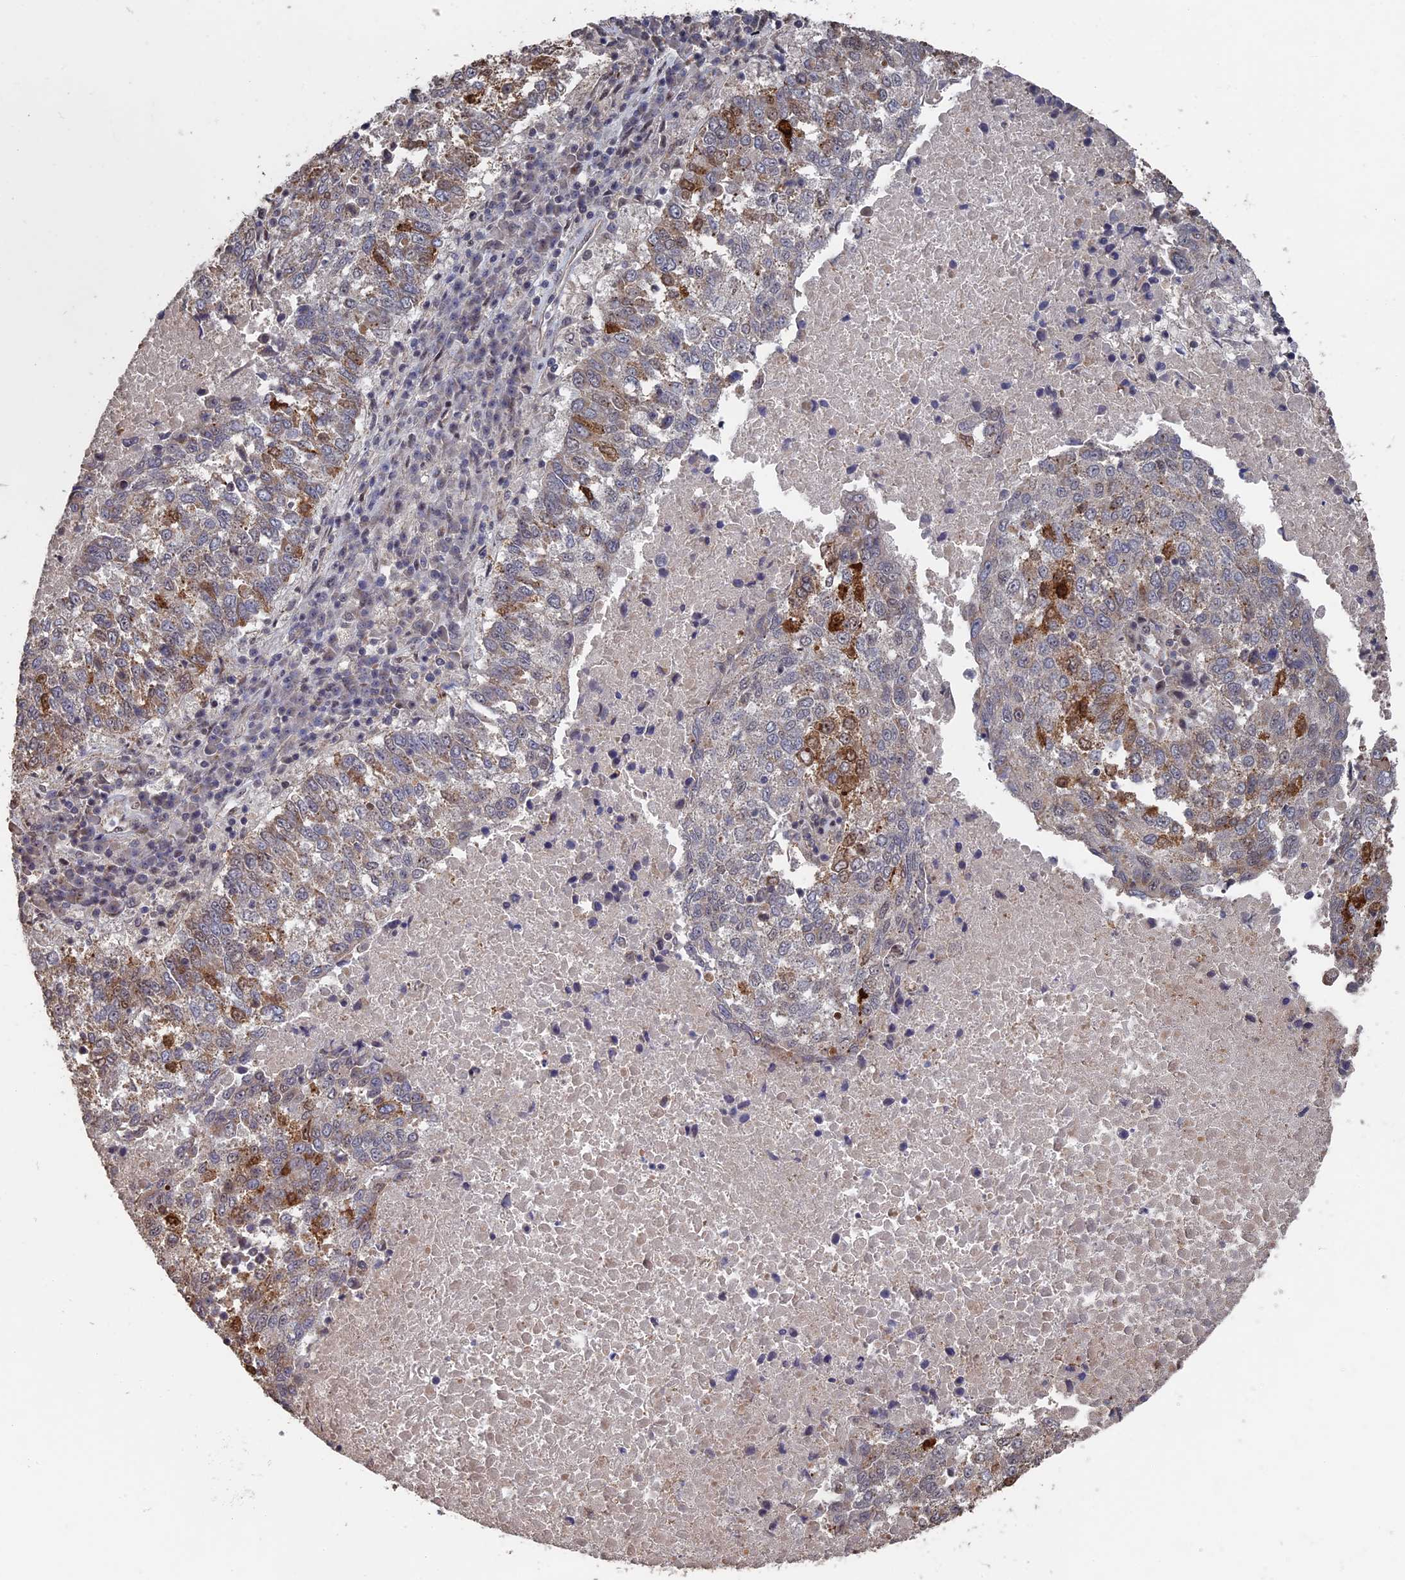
{"staining": {"intensity": "moderate", "quantity": "<25%", "location": "cytoplasmic/membranous"}, "tissue": "lung cancer", "cell_type": "Tumor cells", "image_type": "cancer", "snomed": [{"axis": "morphology", "description": "Squamous cell carcinoma, NOS"}, {"axis": "topography", "description": "Lung"}], "caption": "Tumor cells reveal low levels of moderate cytoplasmic/membranous positivity in about <25% of cells in human lung cancer.", "gene": "KIAA1328", "patient": {"sex": "male", "age": 73}}